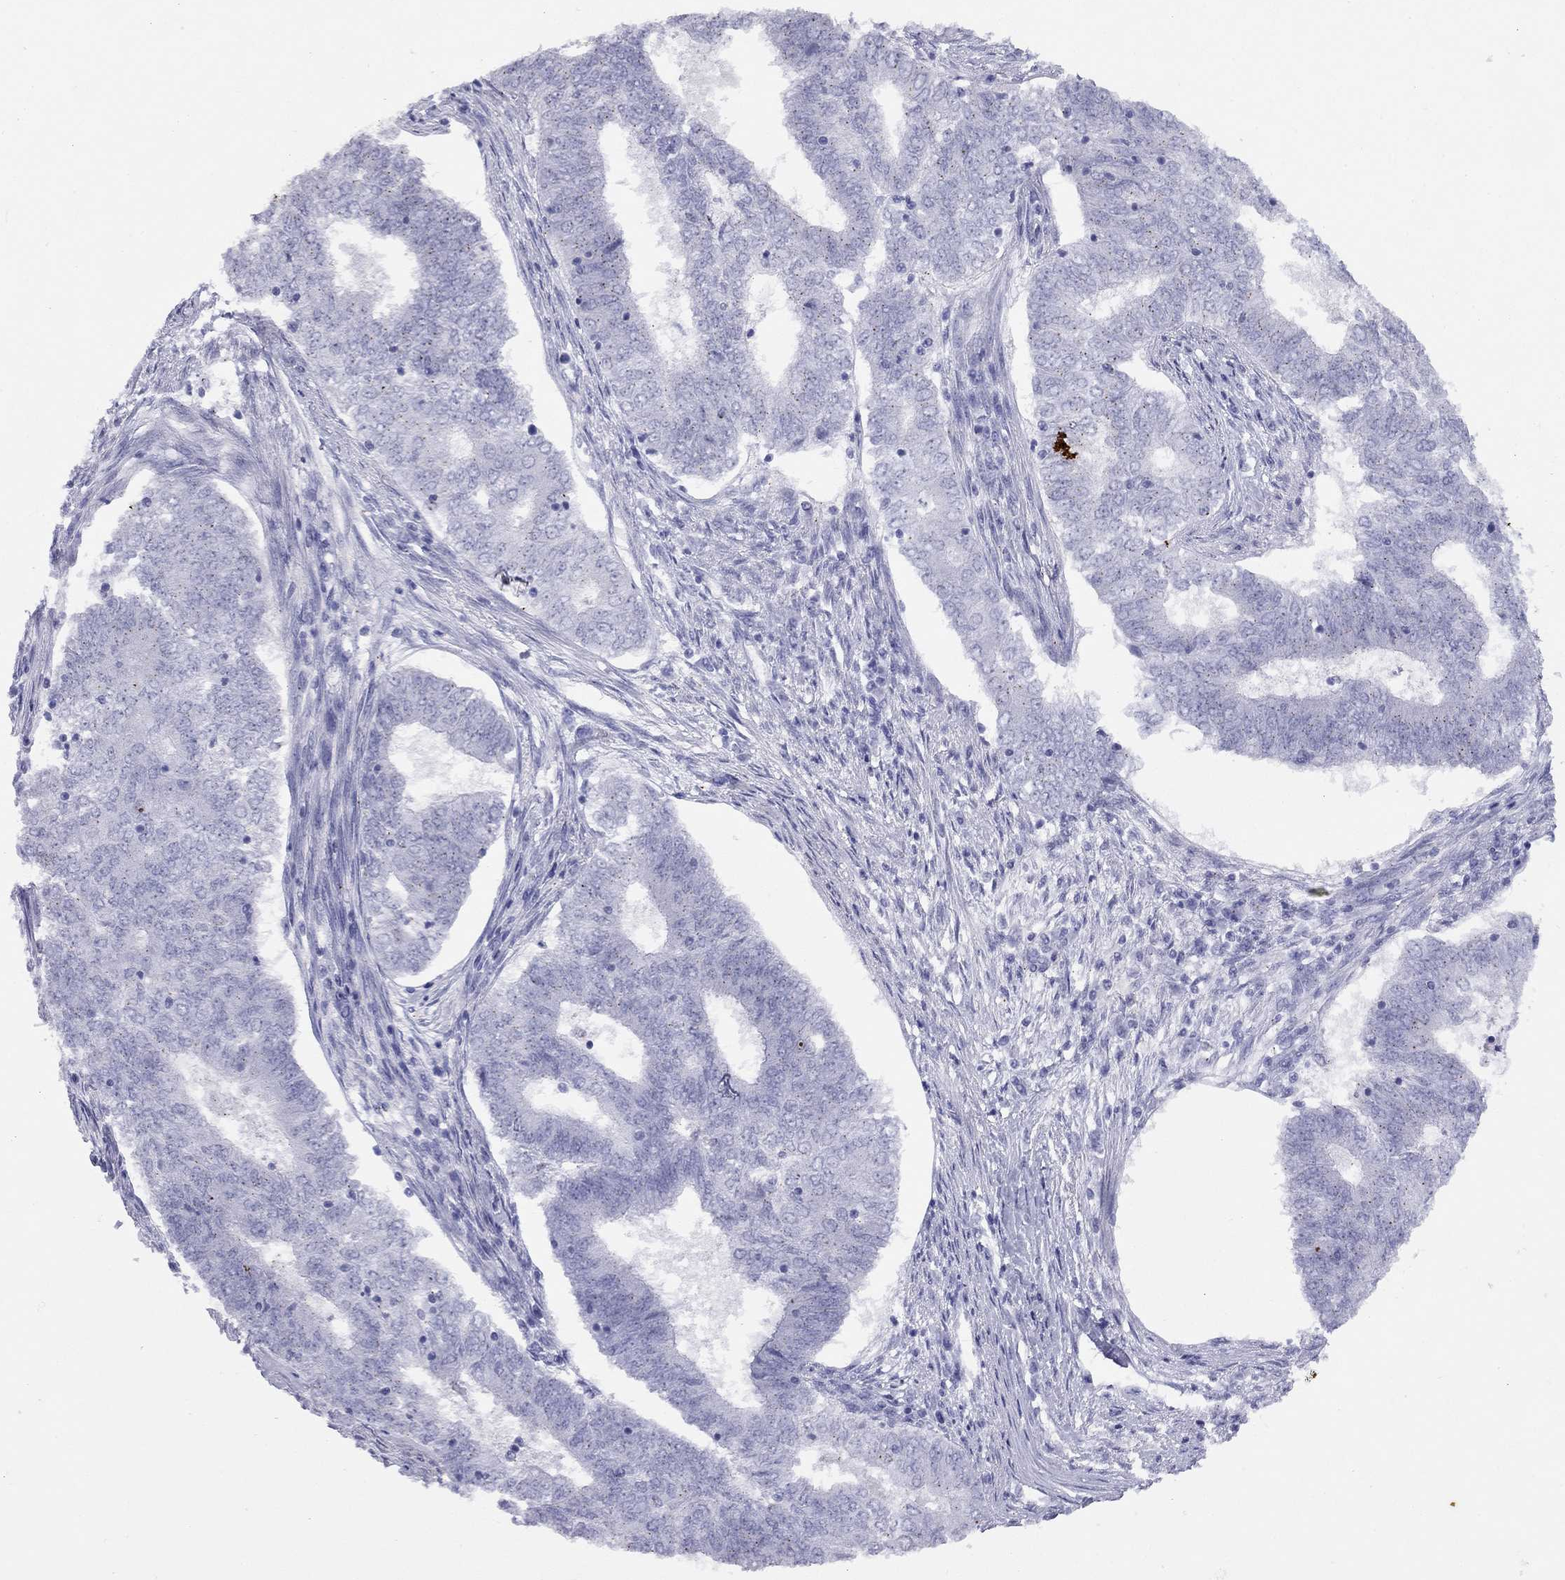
{"staining": {"intensity": "negative", "quantity": "none", "location": "none"}, "tissue": "endometrial cancer", "cell_type": "Tumor cells", "image_type": "cancer", "snomed": [{"axis": "morphology", "description": "Adenocarcinoma, NOS"}, {"axis": "topography", "description": "Endometrium"}], "caption": "Protein analysis of endometrial cancer (adenocarcinoma) demonstrates no significant positivity in tumor cells.", "gene": "LYAR", "patient": {"sex": "female", "age": 62}}